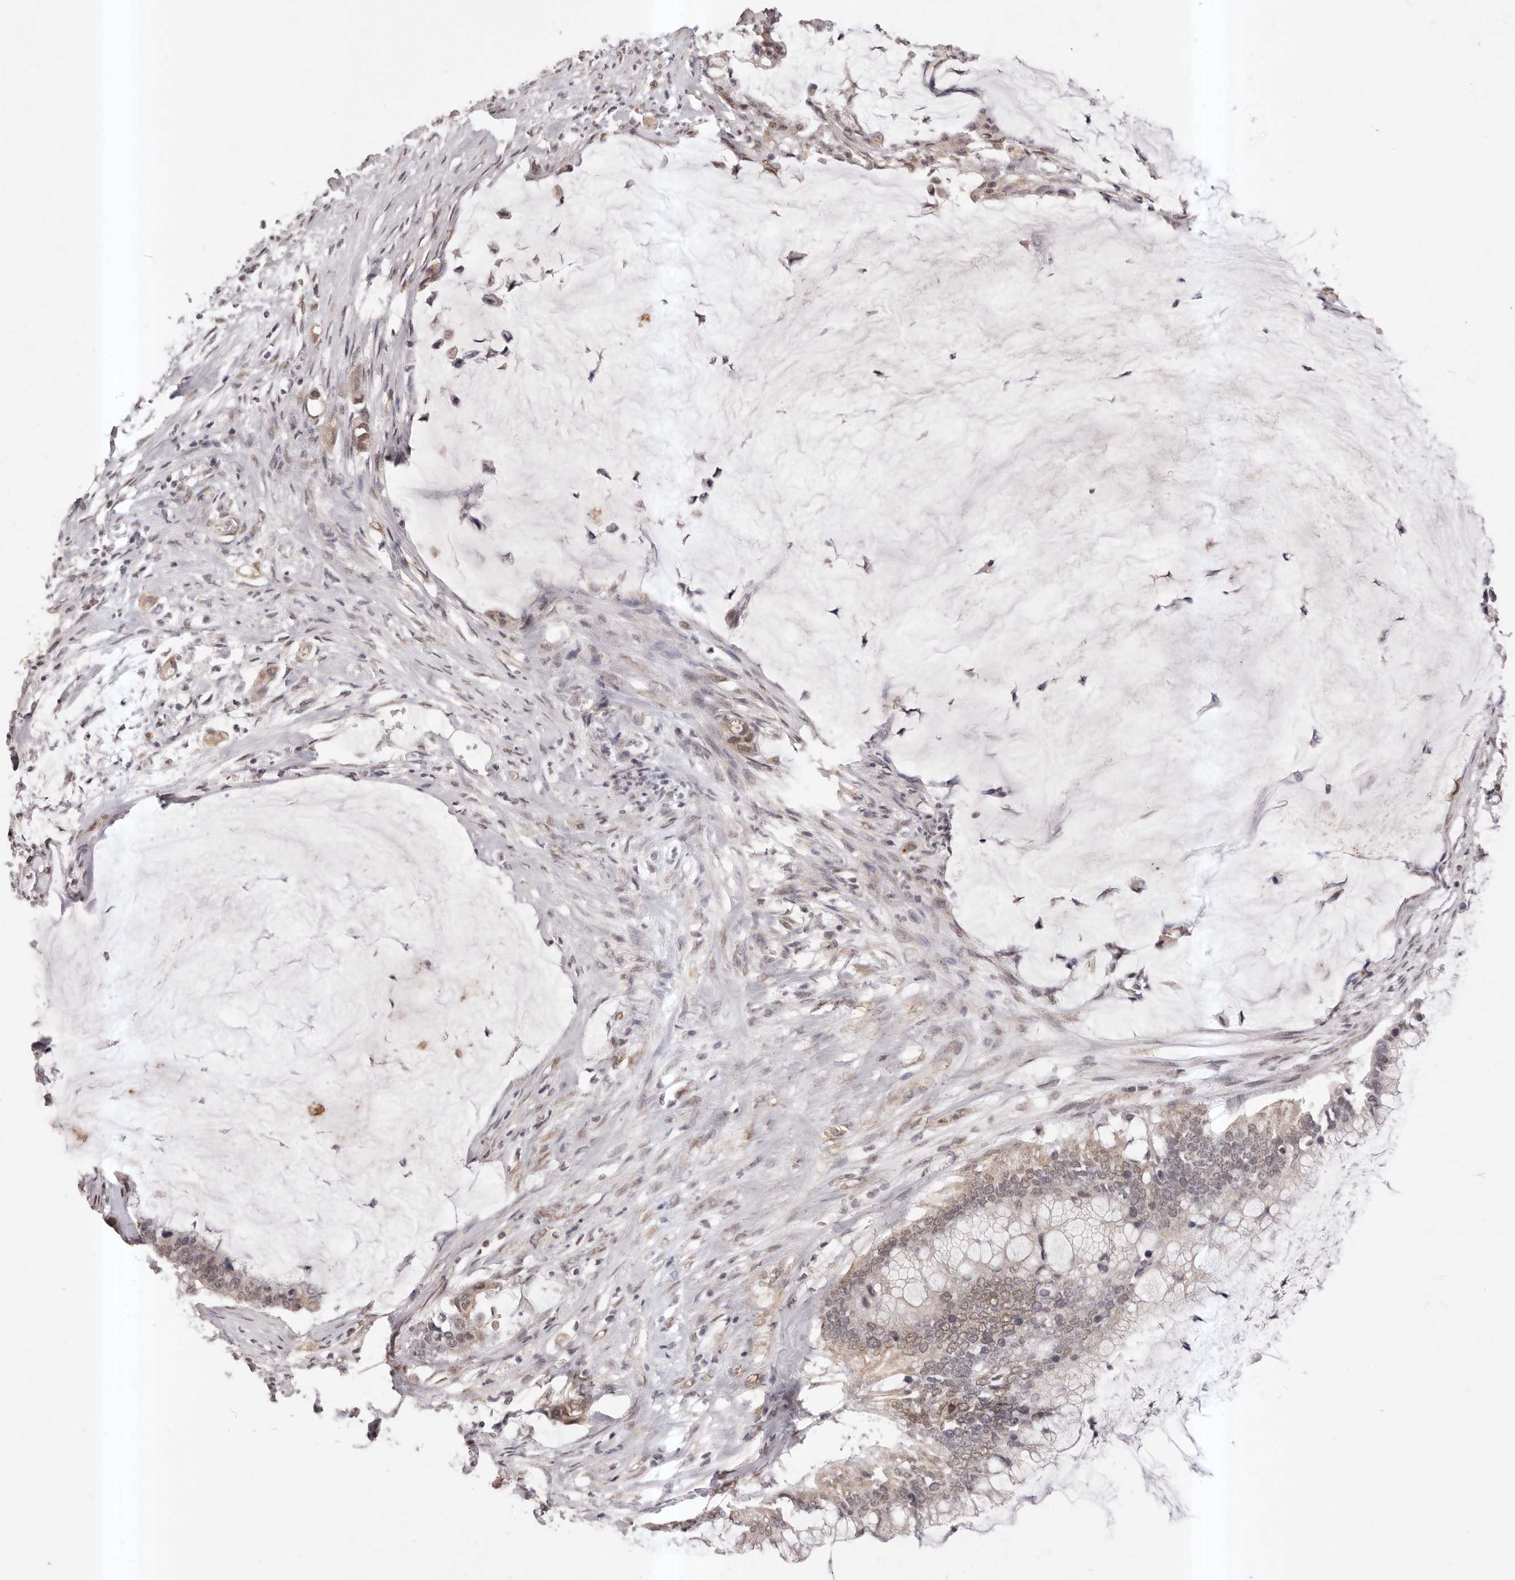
{"staining": {"intensity": "moderate", "quantity": "<25%", "location": "nuclear"}, "tissue": "pancreatic cancer", "cell_type": "Tumor cells", "image_type": "cancer", "snomed": [{"axis": "morphology", "description": "Adenocarcinoma, NOS"}, {"axis": "topography", "description": "Pancreas"}], "caption": "Adenocarcinoma (pancreatic) stained with a brown dye exhibits moderate nuclear positive positivity in about <25% of tumor cells.", "gene": "RPS6KA5", "patient": {"sex": "male", "age": 41}}